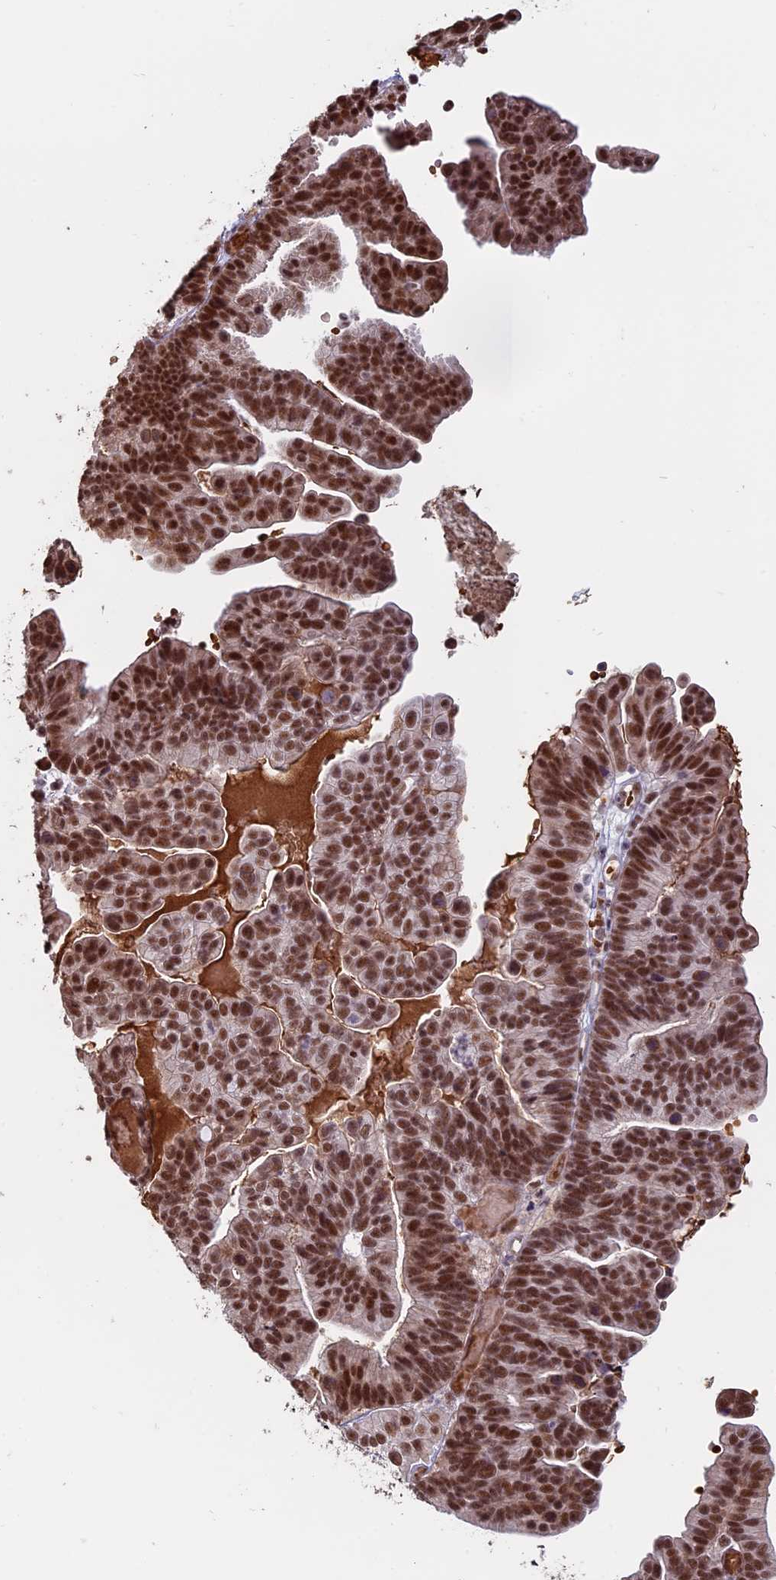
{"staining": {"intensity": "strong", "quantity": ">75%", "location": "nuclear"}, "tissue": "ovarian cancer", "cell_type": "Tumor cells", "image_type": "cancer", "snomed": [{"axis": "morphology", "description": "Cystadenocarcinoma, serous, NOS"}, {"axis": "topography", "description": "Ovary"}], "caption": "Serous cystadenocarcinoma (ovarian) stained for a protein (brown) demonstrates strong nuclear positive positivity in approximately >75% of tumor cells.", "gene": "MFAP1", "patient": {"sex": "female", "age": 56}}